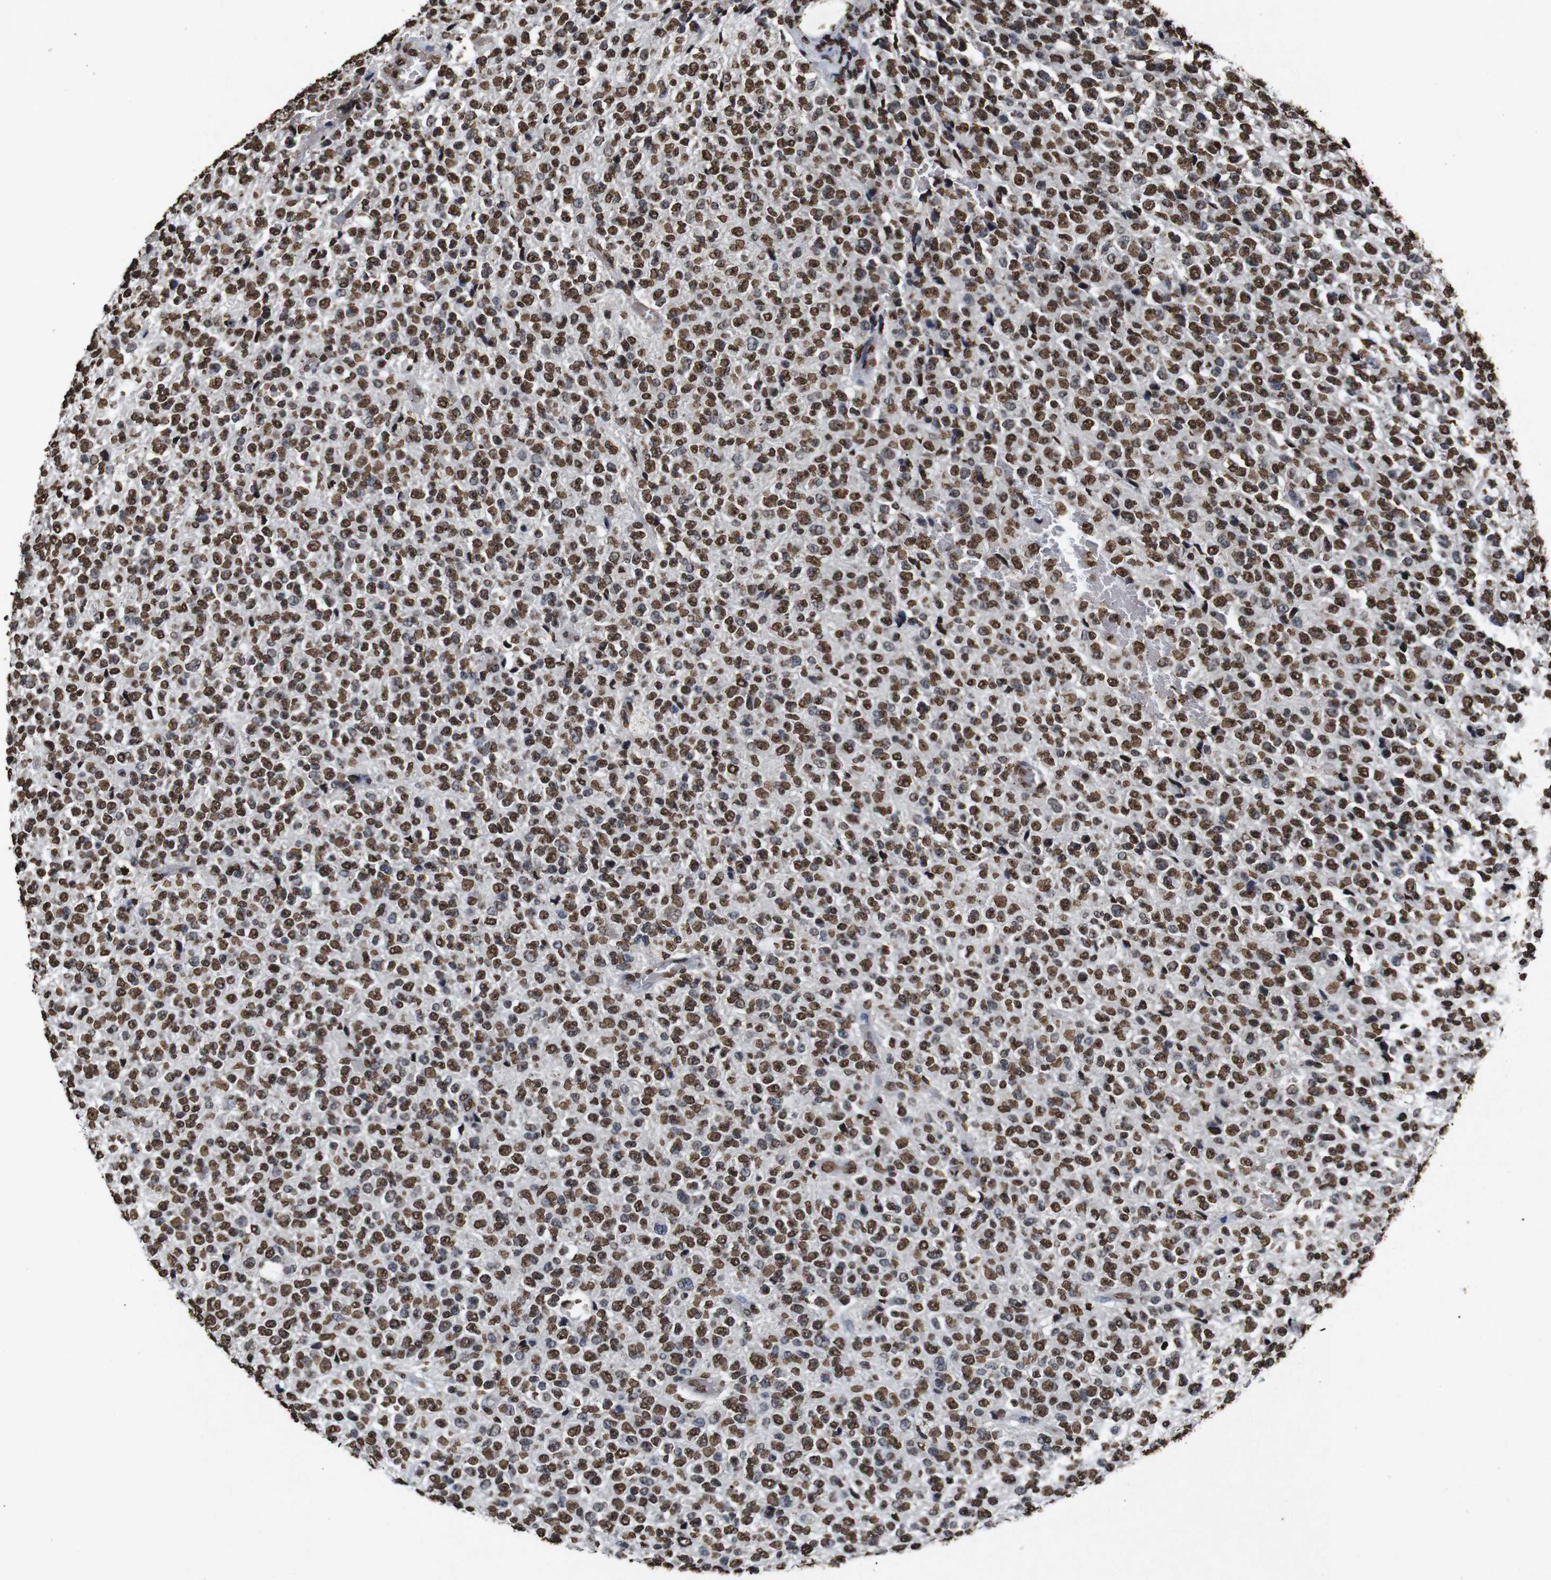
{"staining": {"intensity": "strong", "quantity": ">75%", "location": "nuclear"}, "tissue": "glioma", "cell_type": "Tumor cells", "image_type": "cancer", "snomed": [{"axis": "morphology", "description": "Glioma, malignant, High grade"}, {"axis": "topography", "description": "pancreas cauda"}], "caption": "An immunohistochemistry (IHC) histopathology image of tumor tissue is shown. Protein staining in brown highlights strong nuclear positivity in malignant glioma (high-grade) within tumor cells.", "gene": "MDM2", "patient": {"sex": "male", "age": 60}}